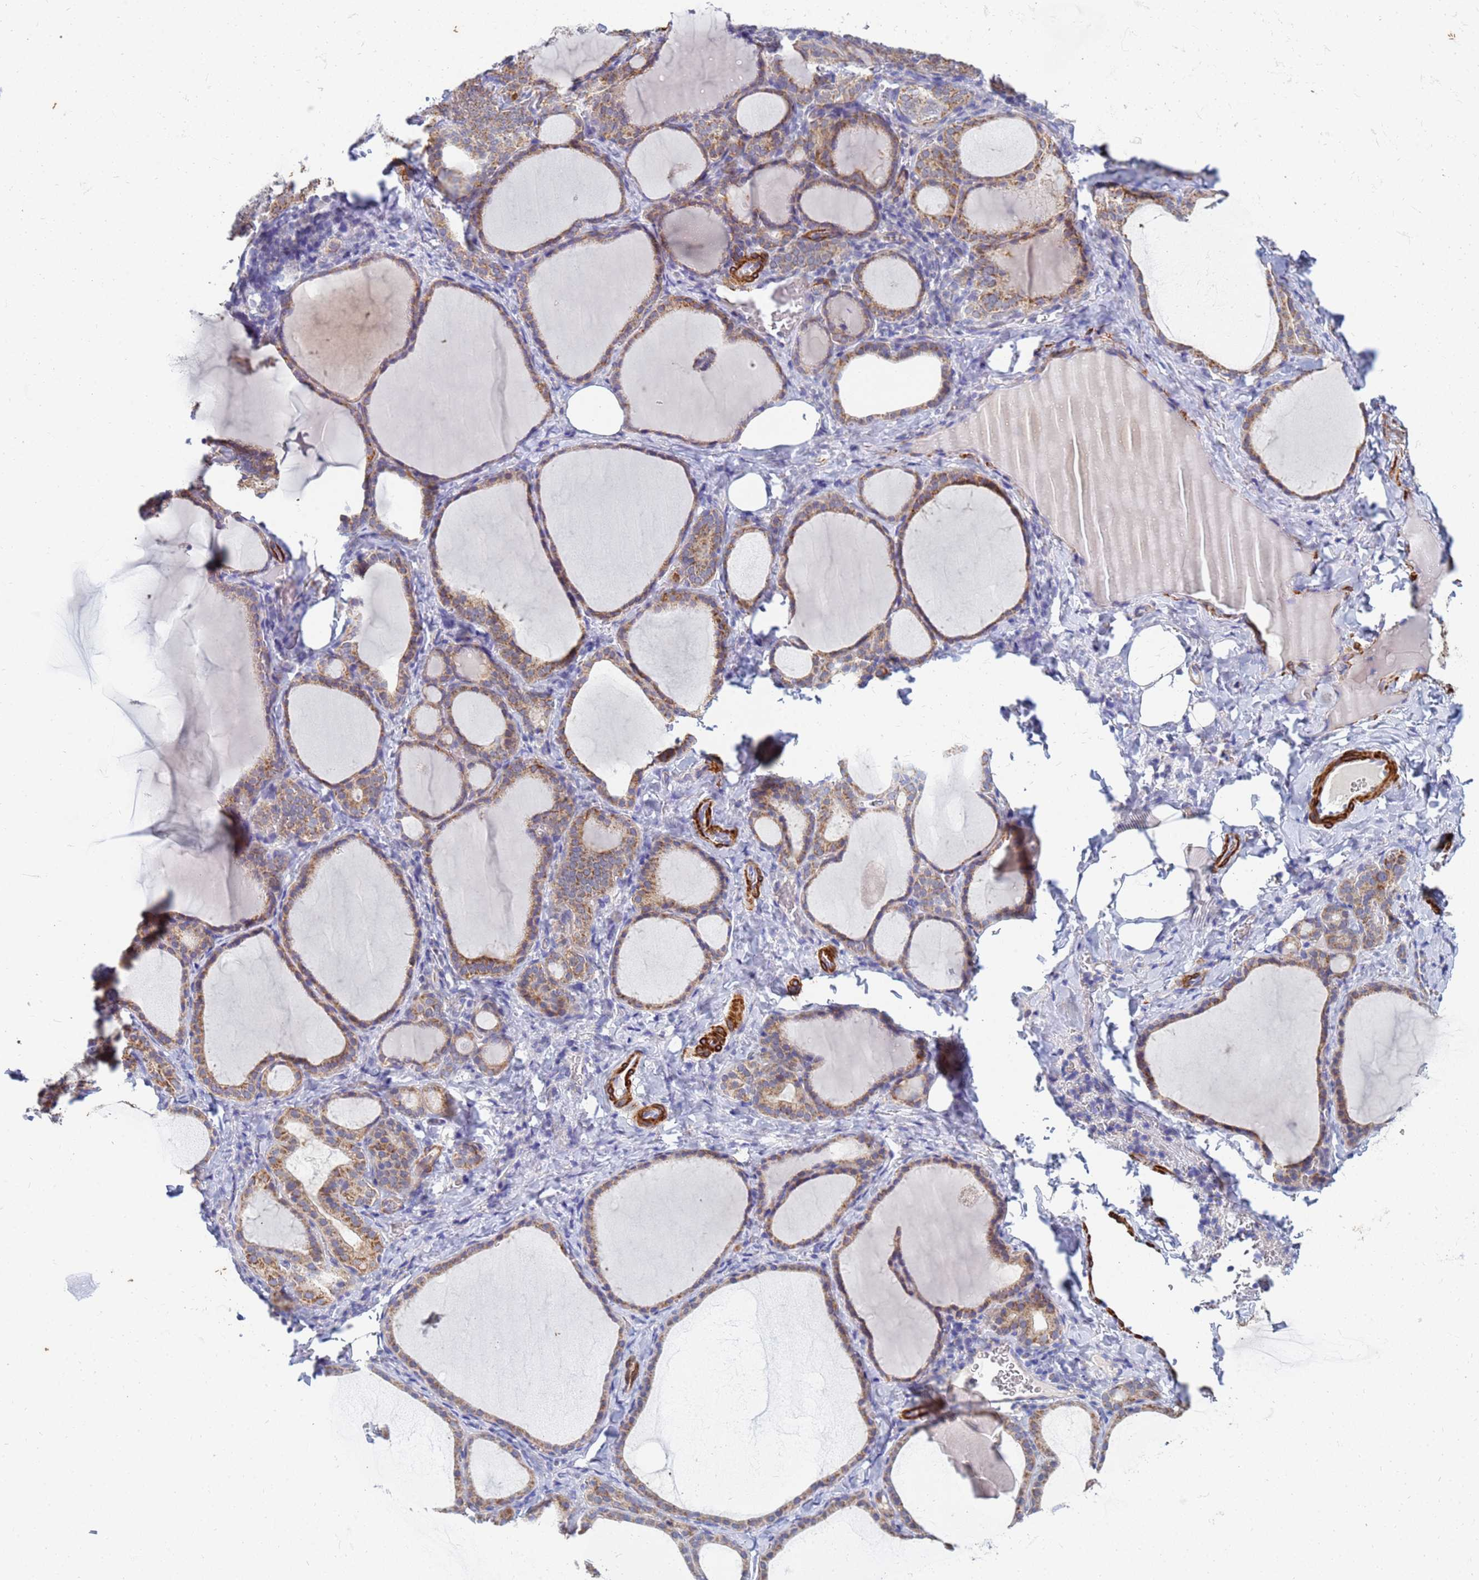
{"staining": {"intensity": "moderate", "quantity": ">75%", "location": "cytoplasmic/membranous"}, "tissue": "thyroid gland", "cell_type": "Glandular cells", "image_type": "normal", "snomed": [{"axis": "morphology", "description": "Normal tissue, NOS"}, {"axis": "topography", "description": "Thyroid gland"}], "caption": "Protein analysis of benign thyroid gland demonstrates moderate cytoplasmic/membranous expression in about >75% of glandular cells. (IHC, brightfield microscopy, high magnification).", "gene": "SDR39U1", "patient": {"sex": "female", "age": 39}}